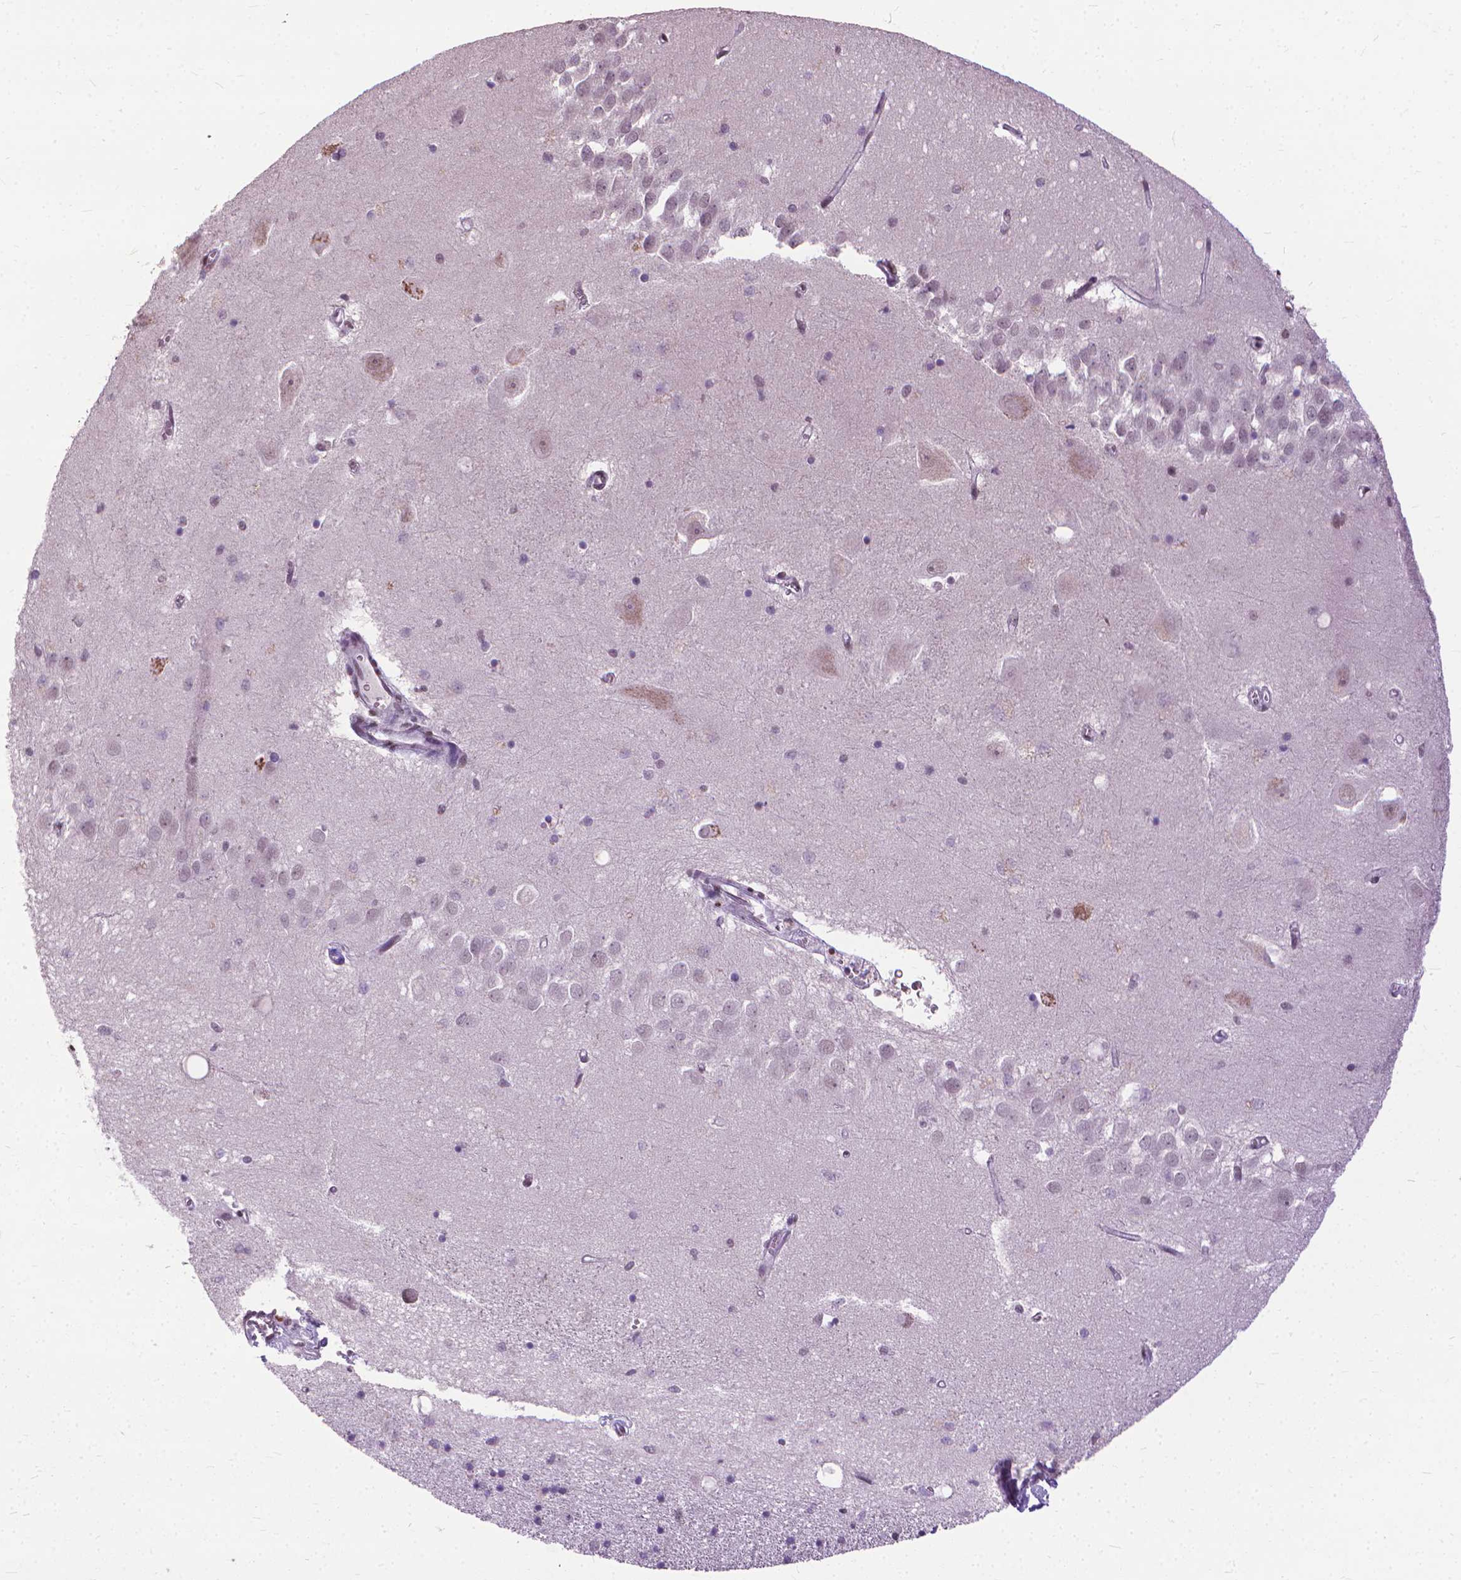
{"staining": {"intensity": "moderate", "quantity": "<25%", "location": "nuclear"}, "tissue": "hippocampus", "cell_type": "Glial cells", "image_type": "normal", "snomed": [{"axis": "morphology", "description": "Normal tissue, NOS"}, {"axis": "topography", "description": "Lateral ventricle wall"}, {"axis": "topography", "description": "Hippocampus"}], "caption": "DAB immunohistochemical staining of unremarkable hippocampus exhibits moderate nuclear protein expression in about <25% of glial cells. Nuclei are stained in blue.", "gene": "AKAP8", "patient": {"sex": "female", "age": 63}}